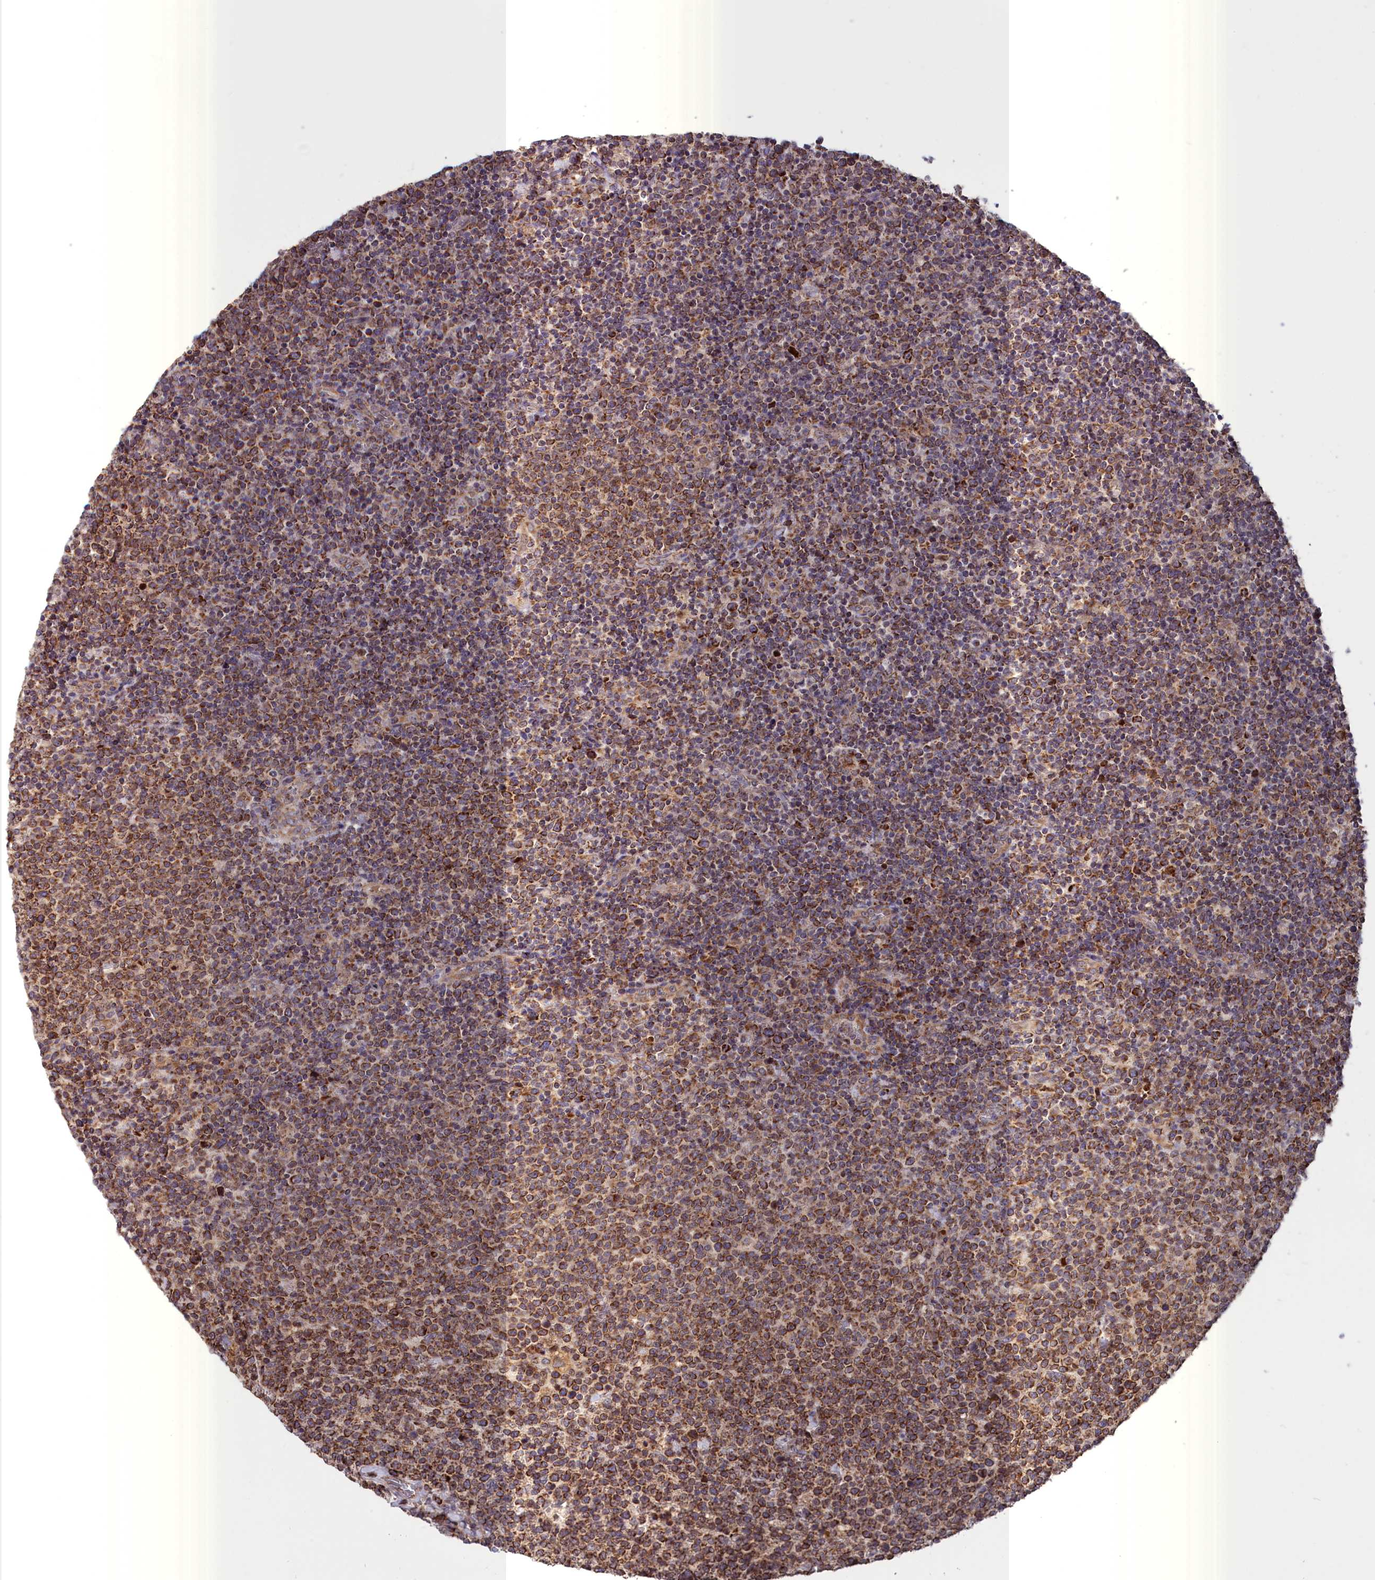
{"staining": {"intensity": "moderate", "quantity": ">75%", "location": "cytoplasmic/membranous"}, "tissue": "lymphoma", "cell_type": "Tumor cells", "image_type": "cancer", "snomed": [{"axis": "morphology", "description": "Malignant lymphoma, non-Hodgkin's type, High grade"}, {"axis": "topography", "description": "Lymph node"}], "caption": "Human lymphoma stained with a brown dye exhibits moderate cytoplasmic/membranous positive expression in about >75% of tumor cells.", "gene": "TIMM44", "patient": {"sex": "male", "age": 61}}